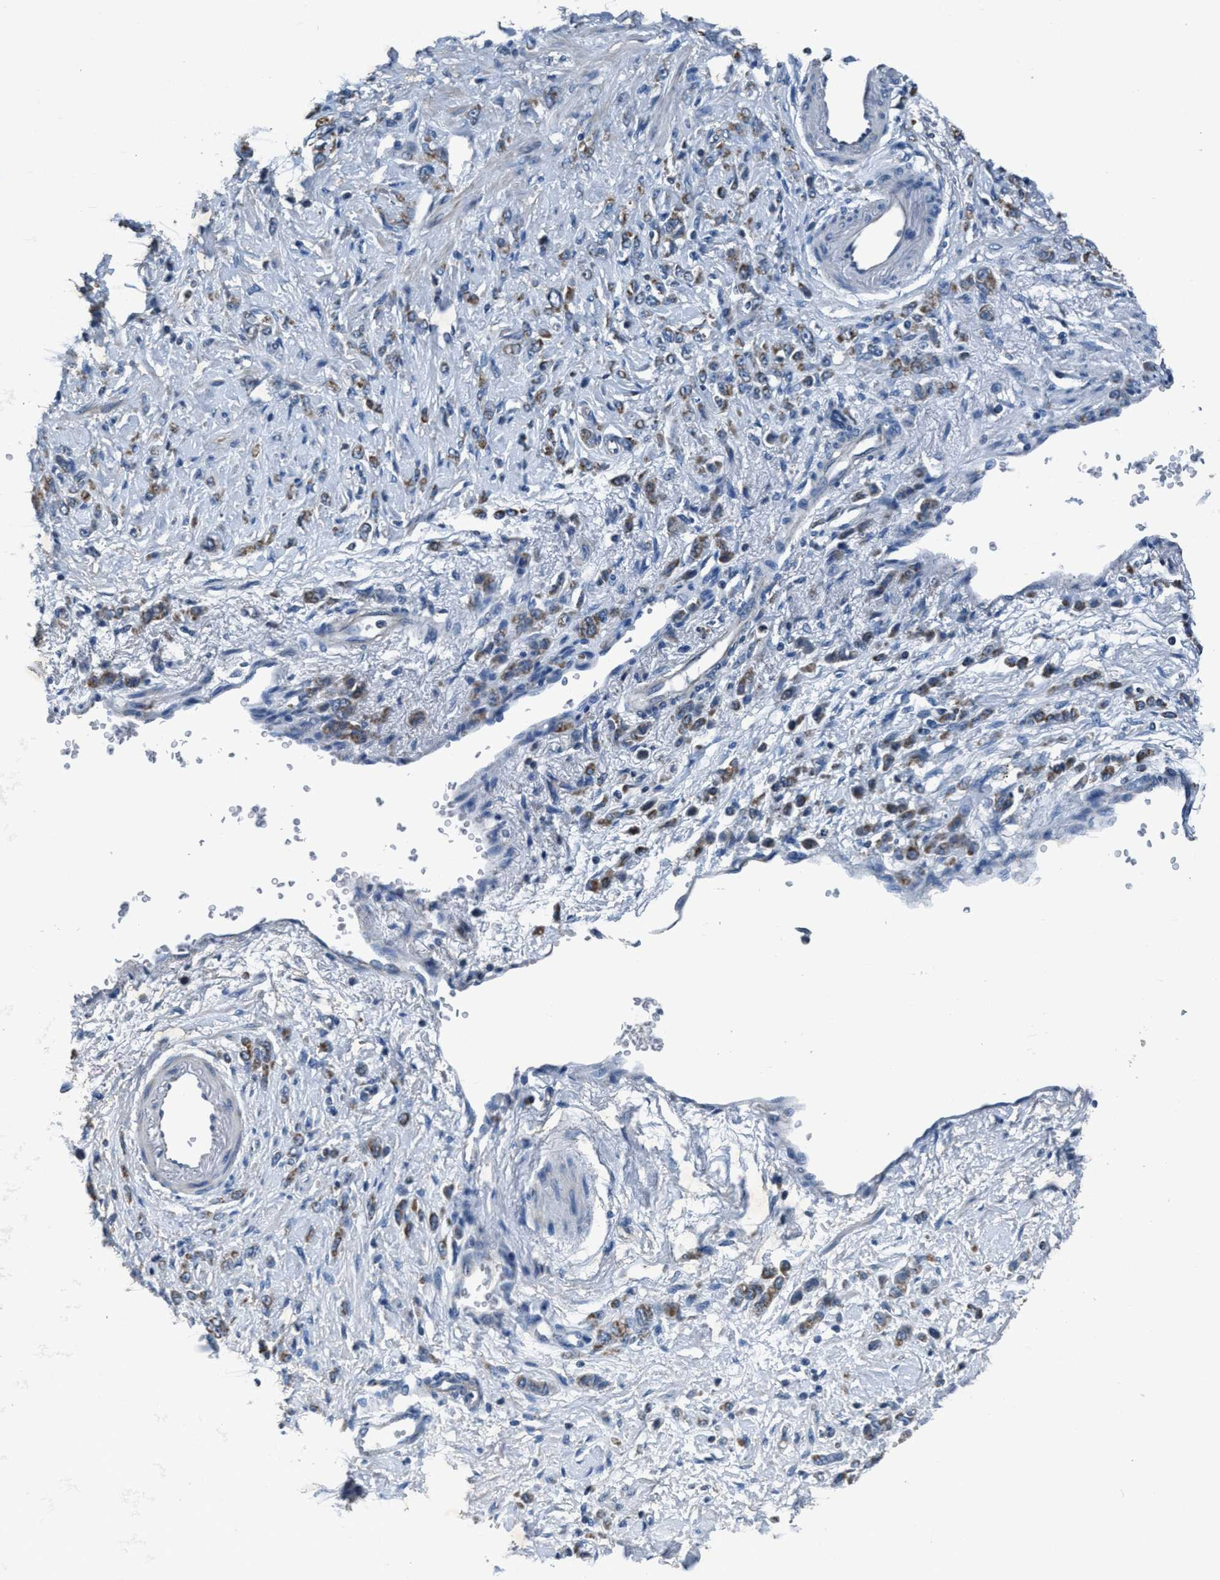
{"staining": {"intensity": "moderate", "quantity": ">75%", "location": "cytoplasmic/membranous"}, "tissue": "stomach cancer", "cell_type": "Tumor cells", "image_type": "cancer", "snomed": [{"axis": "morphology", "description": "Normal tissue, NOS"}, {"axis": "morphology", "description": "Adenocarcinoma, NOS"}, {"axis": "topography", "description": "Stomach"}], "caption": "Immunohistochemical staining of human stomach adenocarcinoma exhibits moderate cytoplasmic/membranous protein positivity in approximately >75% of tumor cells.", "gene": "ANKFN1", "patient": {"sex": "male", "age": 82}}